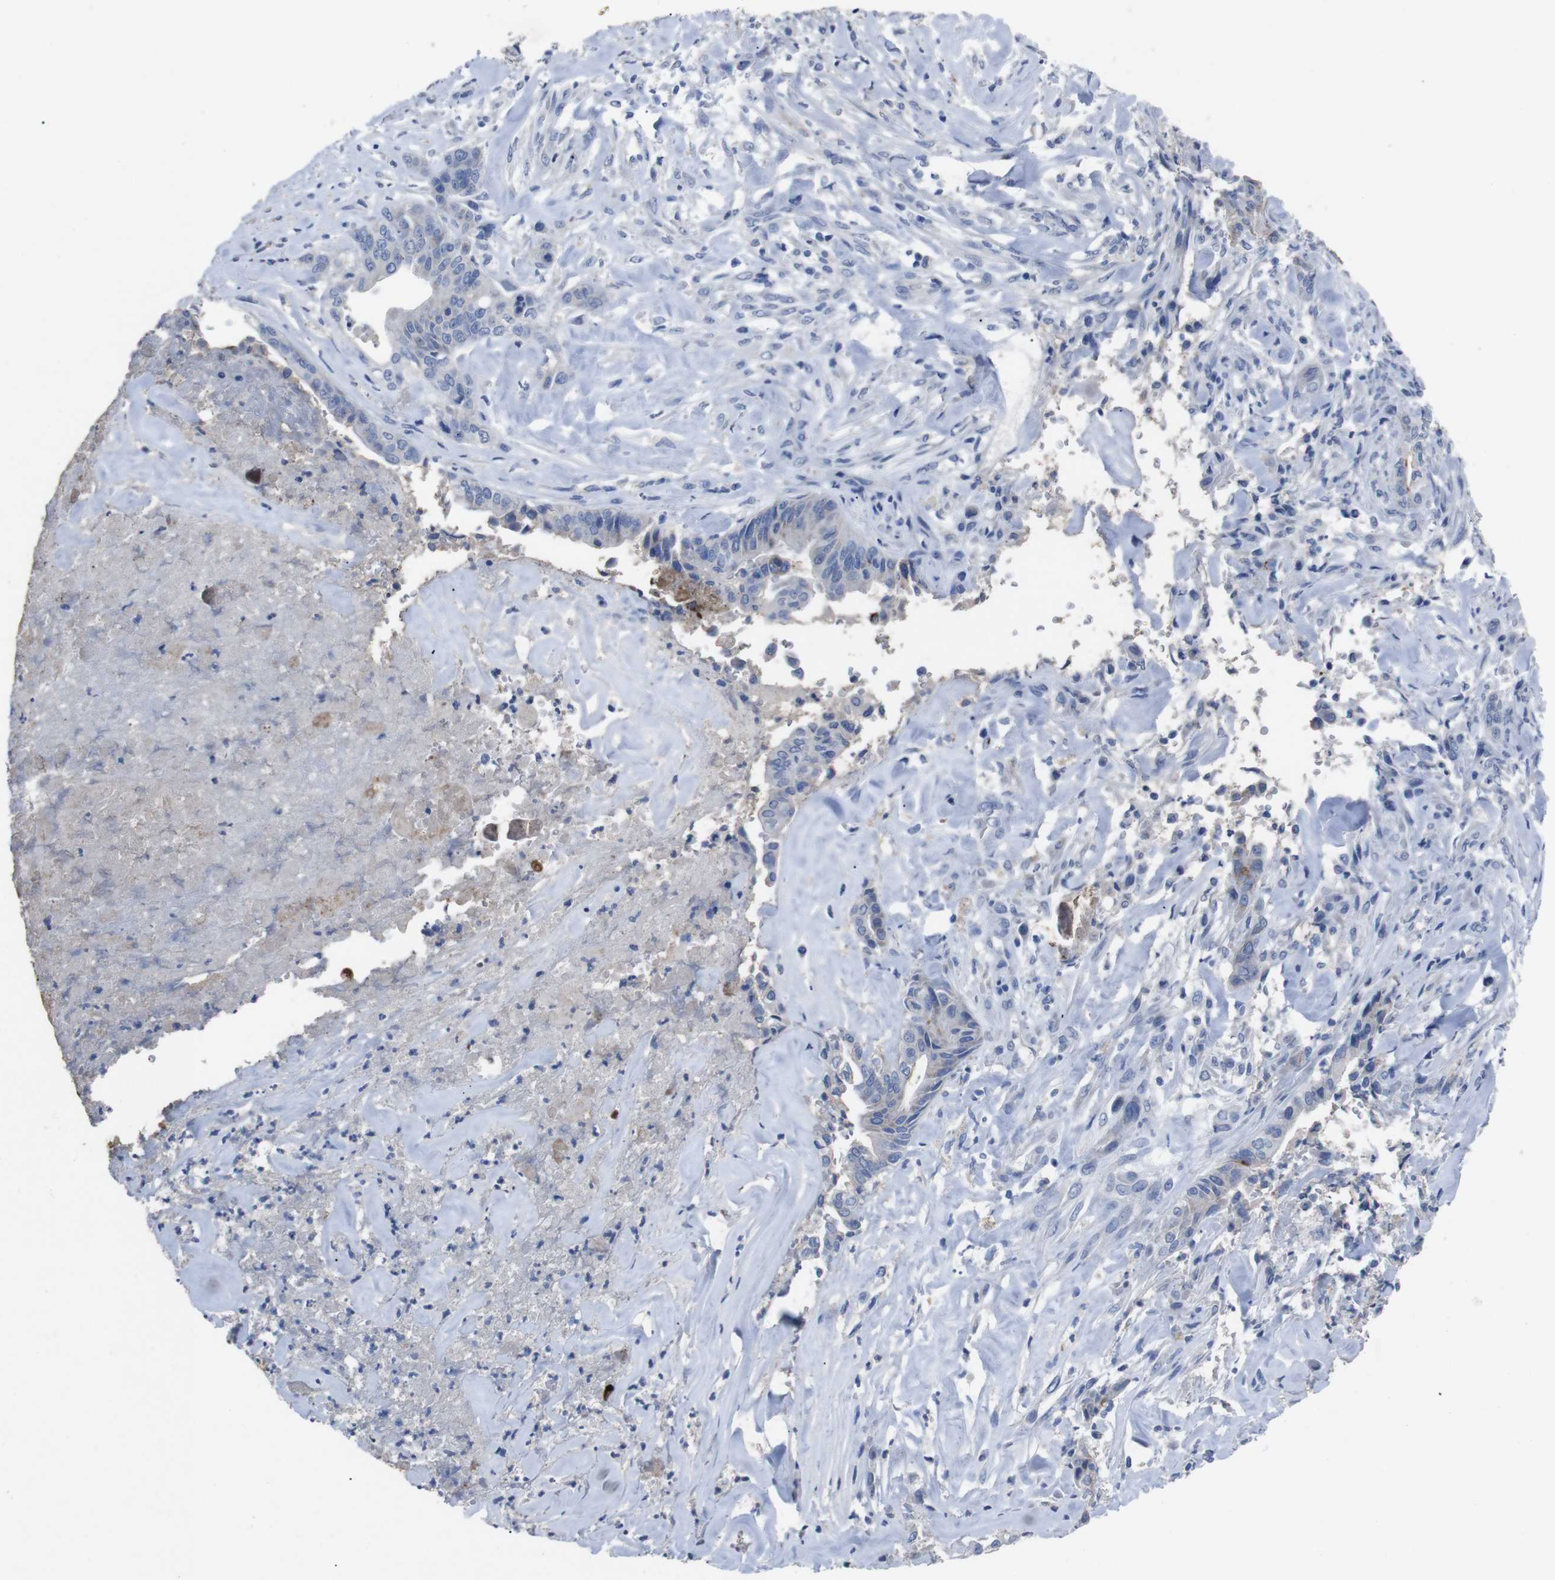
{"staining": {"intensity": "negative", "quantity": "none", "location": "none"}, "tissue": "liver cancer", "cell_type": "Tumor cells", "image_type": "cancer", "snomed": [{"axis": "morphology", "description": "Cholangiocarcinoma"}, {"axis": "topography", "description": "Liver"}], "caption": "A photomicrograph of liver cancer stained for a protein displays no brown staining in tumor cells. (Stains: DAB IHC with hematoxylin counter stain, Microscopy: brightfield microscopy at high magnification).", "gene": "GJB2", "patient": {"sex": "female", "age": 67}}